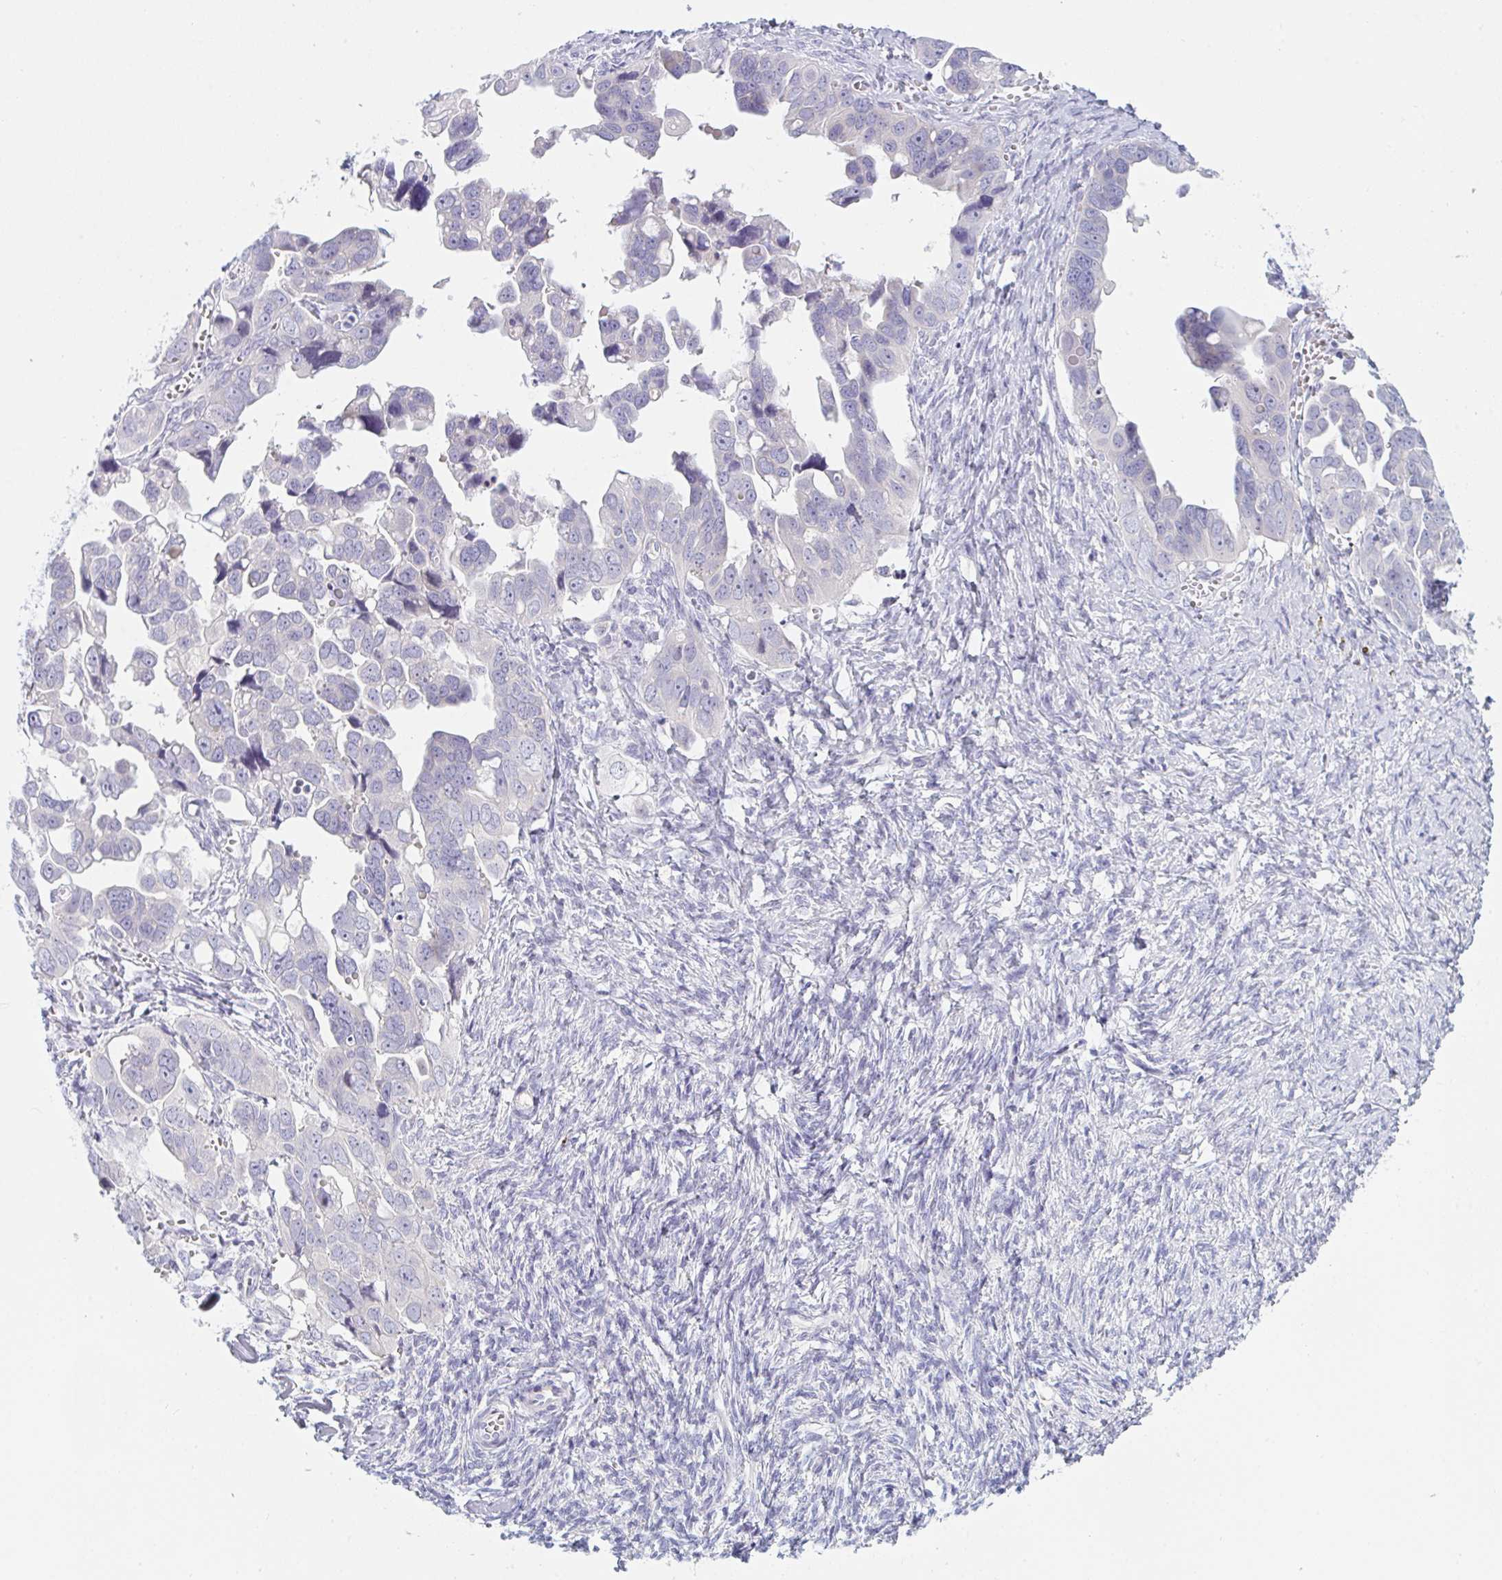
{"staining": {"intensity": "negative", "quantity": "none", "location": "none"}, "tissue": "ovarian cancer", "cell_type": "Tumor cells", "image_type": "cancer", "snomed": [{"axis": "morphology", "description": "Cystadenocarcinoma, serous, NOS"}, {"axis": "topography", "description": "Ovary"}], "caption": "The photomicrograph reveals no significant positivity in tumor cells of serous cystadenocarcinoma (ovarian). The staining is performed using DAB brown chromogen with nuclei counter-stained in using hematoxylin.", "gene": "NAA30", "patient": {"sex": "female", "age": 59}}